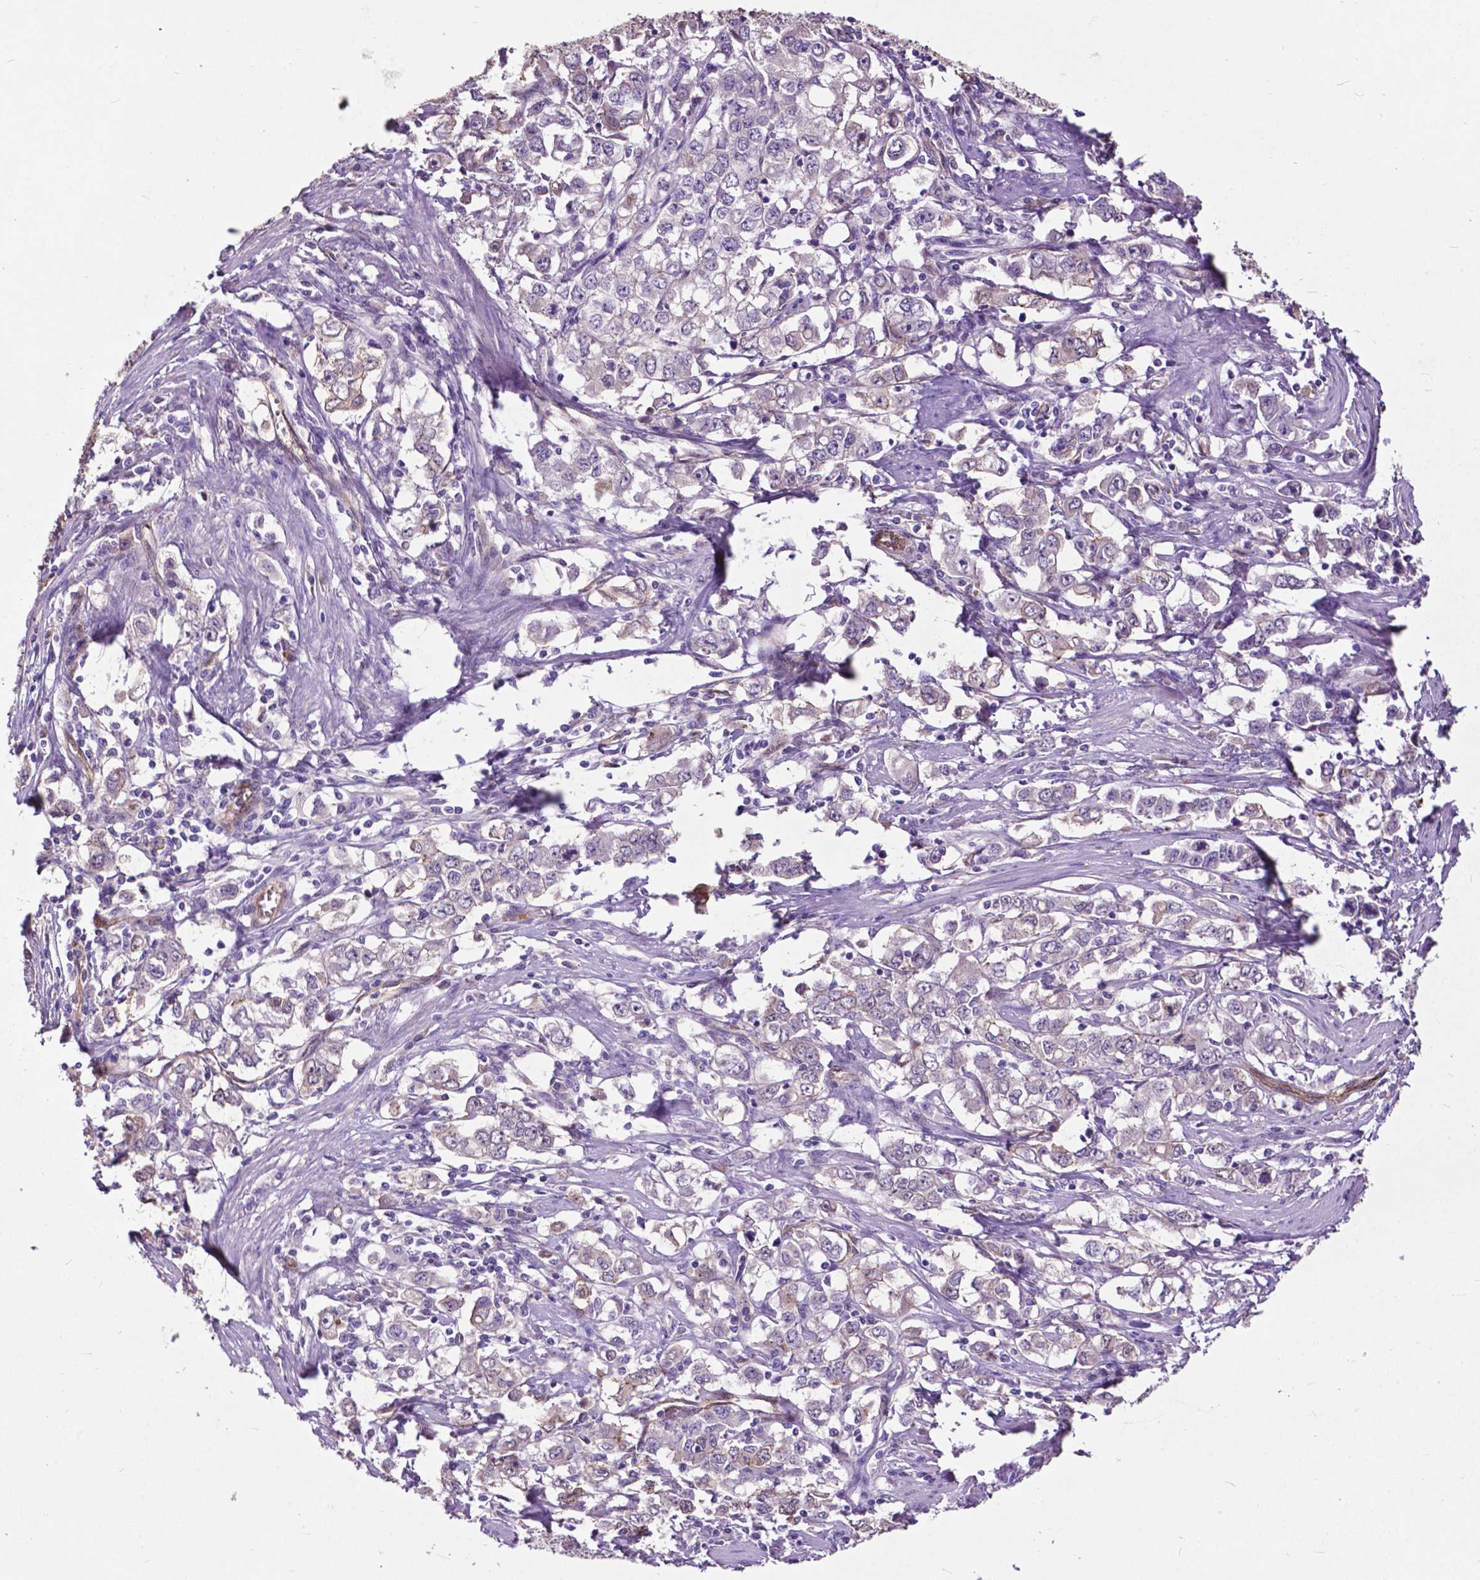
{"staining": {"intensity": "negative", "quantity": "none", "location": "none"}, "tissue": "stomach cancer", "cell_type": "Tumor cells", "image_type": "cancer", "snomed": [{"axis": "morphology", "description": "Adenocarcinoma, NOS"}, {"axis": "topography", "description": "Stomach, lower"}], "caption": "This histopathology image is of stomach cancer stained with IHC to label a protein in brown with the nuclei are counter-stained blue. There is no expression in tumor cells. (Immunohistochemistry (ihc), brightfield microscopy, high magnification).", "gene": "PDLIM1", "patient": {"sex": "female", "age": 72}}